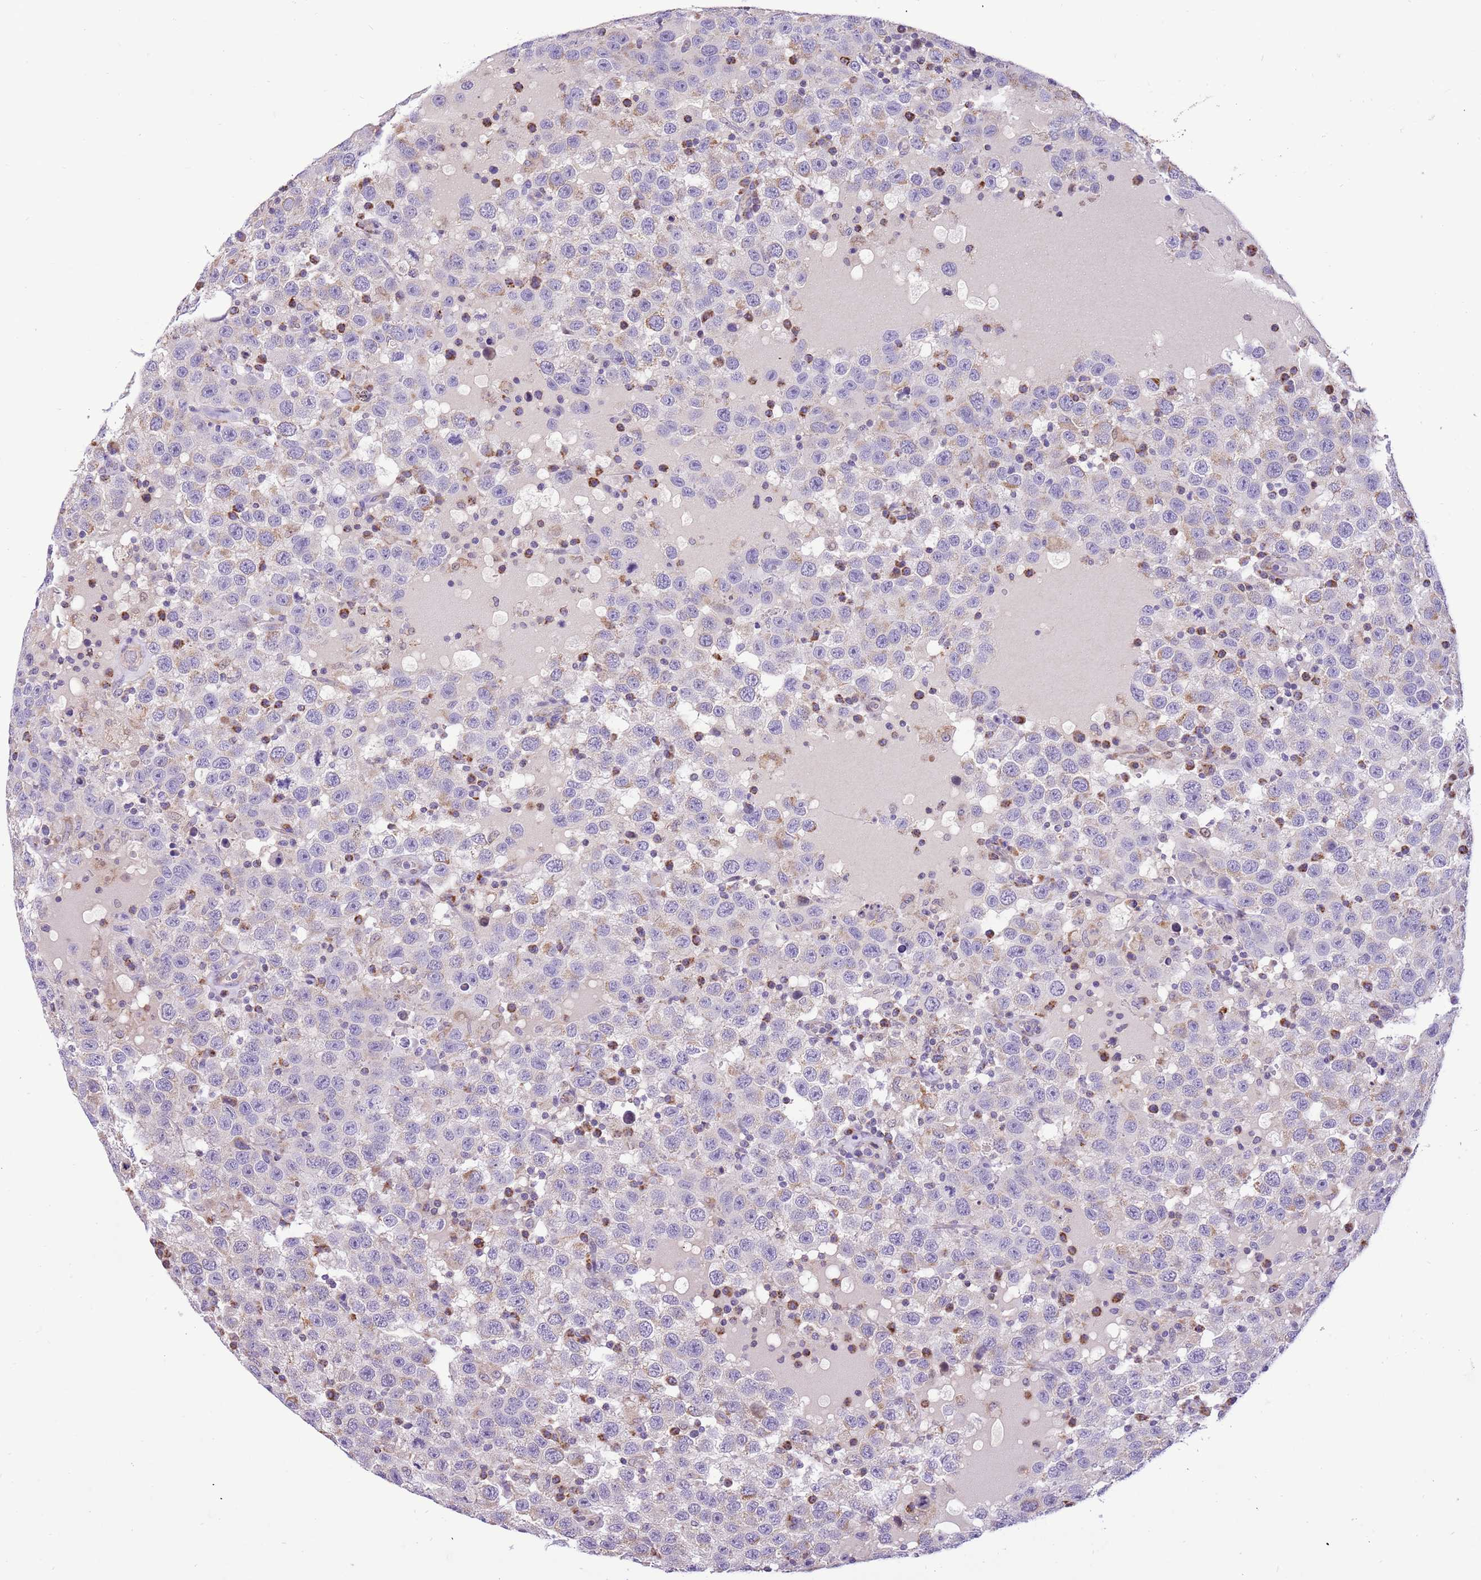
{"staining": {"intensity": "negative", "quantity": "none", "location": "none"}, "tissue": "testis cancer", "cell_type": "Tumor cells", "image_type": "cancer", "snomed": [{"axis": "morphology", "description": "Seminoma, NOS"}, {"axis": "topography", "description": "Testis"}], "caption": "IHC of human testis cancer demonstrates no expression in tumor cells.", "gene": "COX17", "patient": {"sex": "male", "age": 41}}